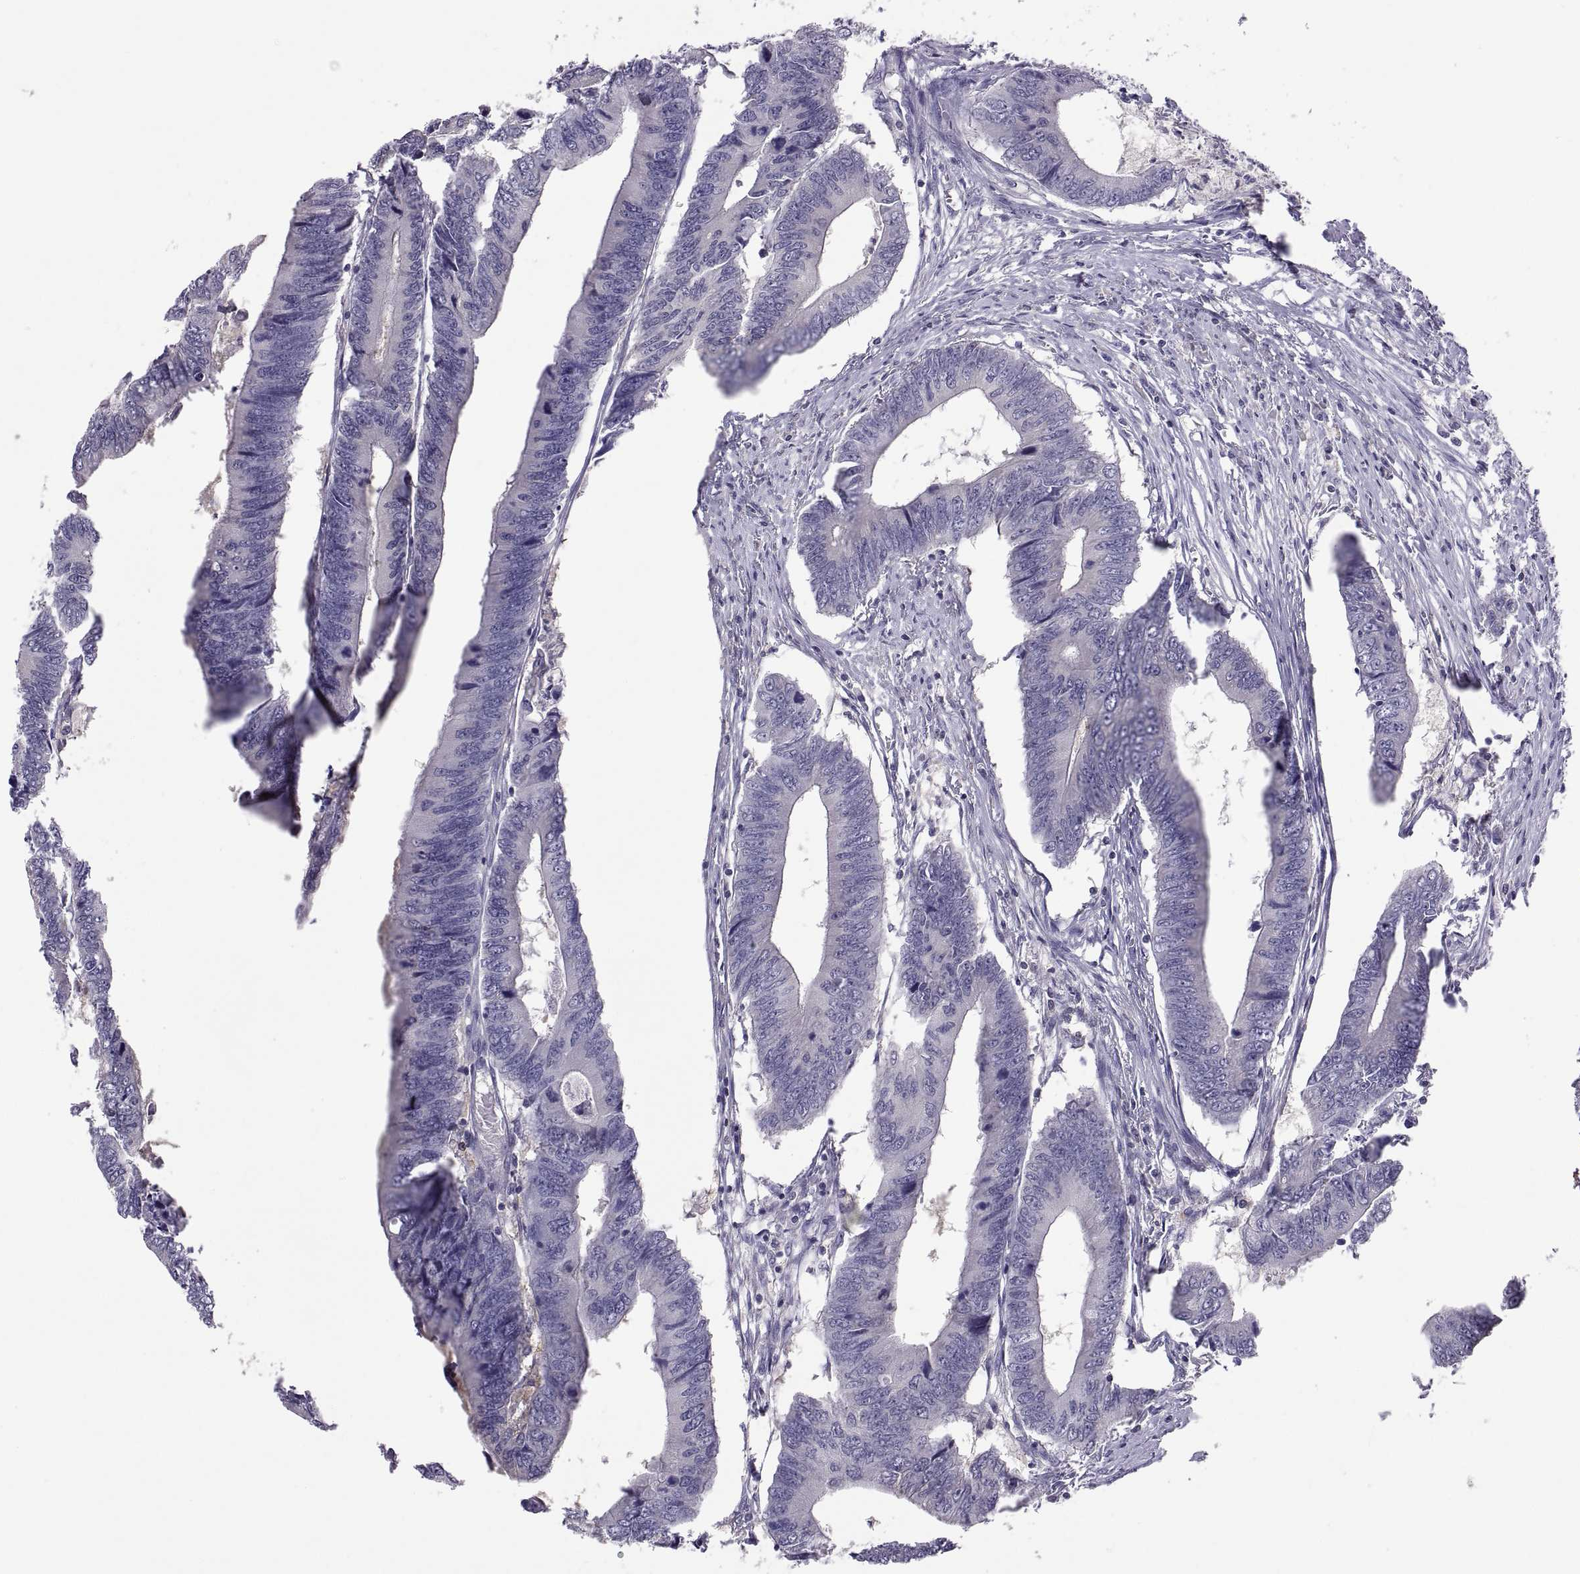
{"staining": {"intensity": "negative", "quantity": "none", "location": "none"}, "tissue": "colorectal cancer", "cell_type": "Tumor cells", "image_type": "cancer", "snomed": [{"axis": "morphology", "description": "Adenocarcinoma, NOS"}, {"axis": "topography", "description": "Colon"}], "caption": "Protein analysis of adenocarcinoma (colorectal) shows no significant positivity in tumor cells.", "gene": "FGF9", "patient": {"sex": "male", "age": 53}}